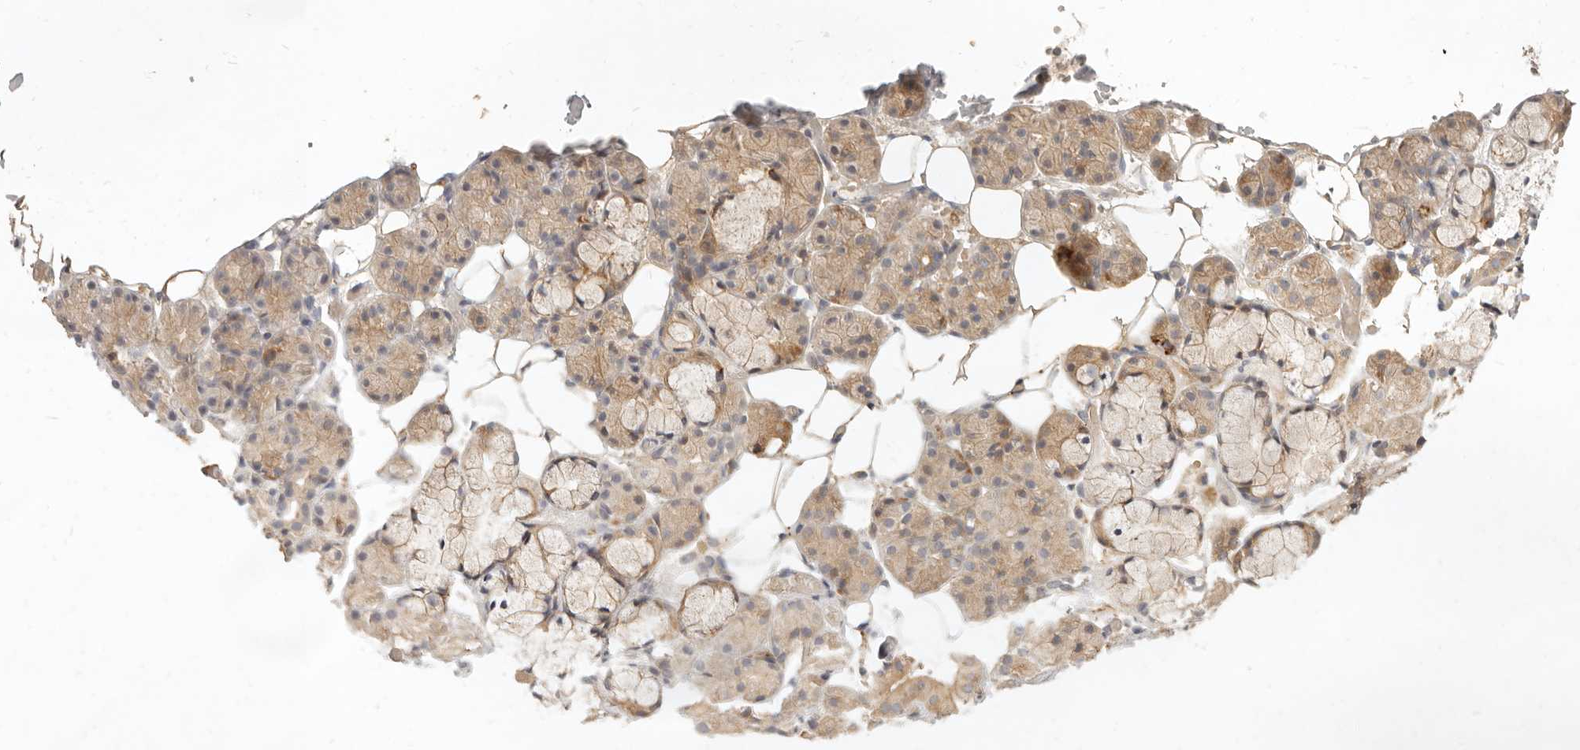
{"staining": {"intensity": "weak", "quantity": "25%-75%", "location": "cytoplasmic/membranous"}, "tissue": "salivary gland", "cell_type": "Glandular cells", "image_type": "normal", "snomed": [{"axis": "morphology", "description": "Normal tissue, NOS"}, {"axis": "topography", "description": "Salivary gland"}], "caption": "The image reveals immunohistochemical staining of normal salivary gland. There is weak cytoplasmic/membranous expression is appreciated in about 25%-75% of glandular cells. Nuclei are stained in blue.", "gene": "UBXN11", "patient": {"sex": "male", "age": 63}}